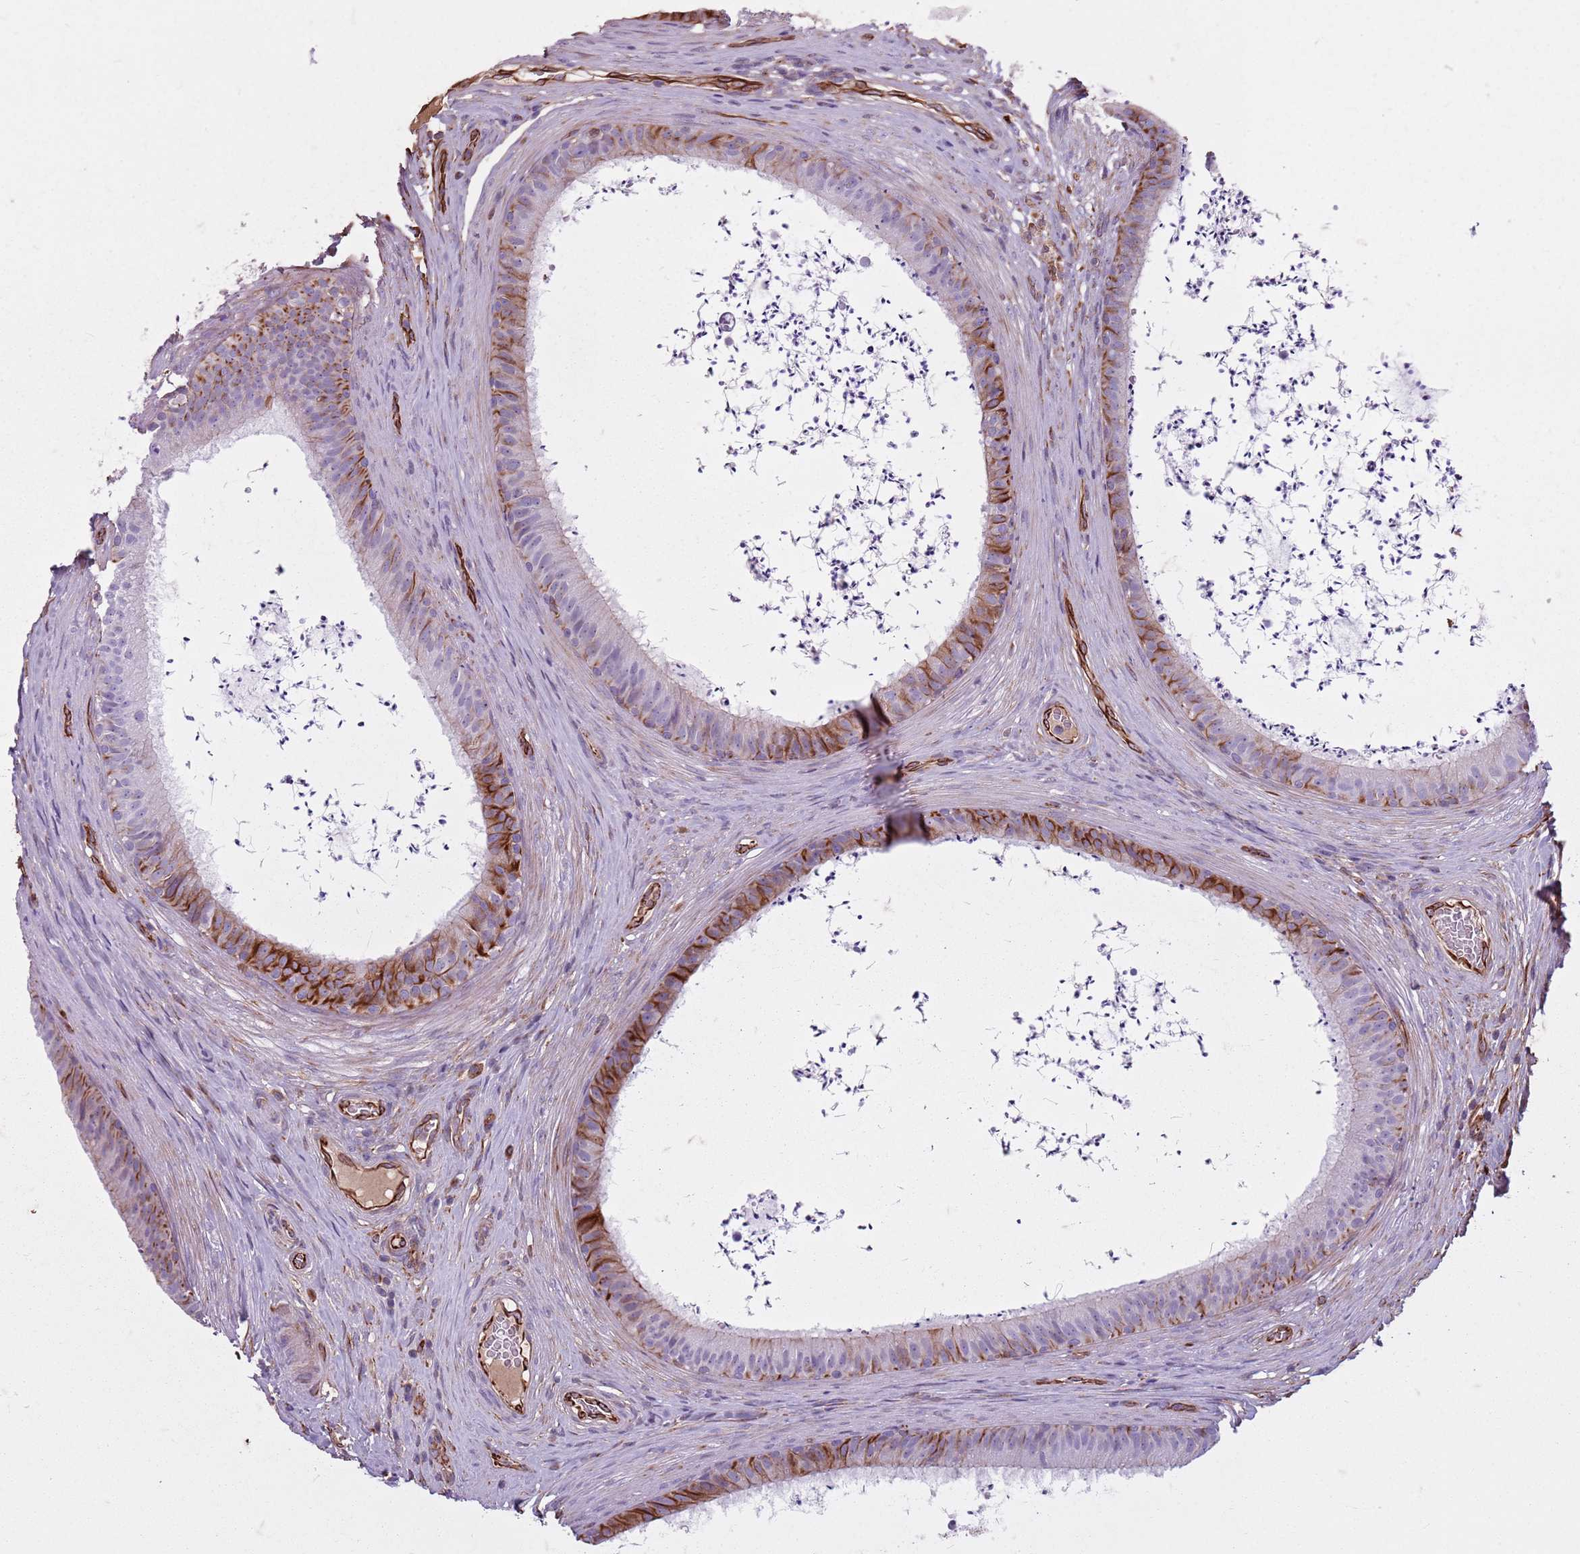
{"staining": {"intensity": "moderate", "quantity": "25%-75%", "location": "cytoplasmic/membranous"}, "tissue": "epididymis", "cell_type": "Glandular cells", "image_type": "normal", "snomed": [{"axis": "morphology", "description": "Normal tissue, NOS"}, {"axis": "topography", "description": "Testis"}, {"axis": "topography", "description": "Epididymis"}], "caption": "Immunohistochemistry (IHC) (DAB (3,3'-diaminobenzidine)) staining of benign epididymis displays moderate cytoplasmic/membranous protein expression in approximately 25%-75% of glandular cells. The staining was performed using DAB (3,3'-diaminobenzidine), with brown indicating positive protein expression. Nuclei are stained blue with hematoxylin.", "gene": "TAS2R38", "patient": {"sex": "male", "age": 41}}